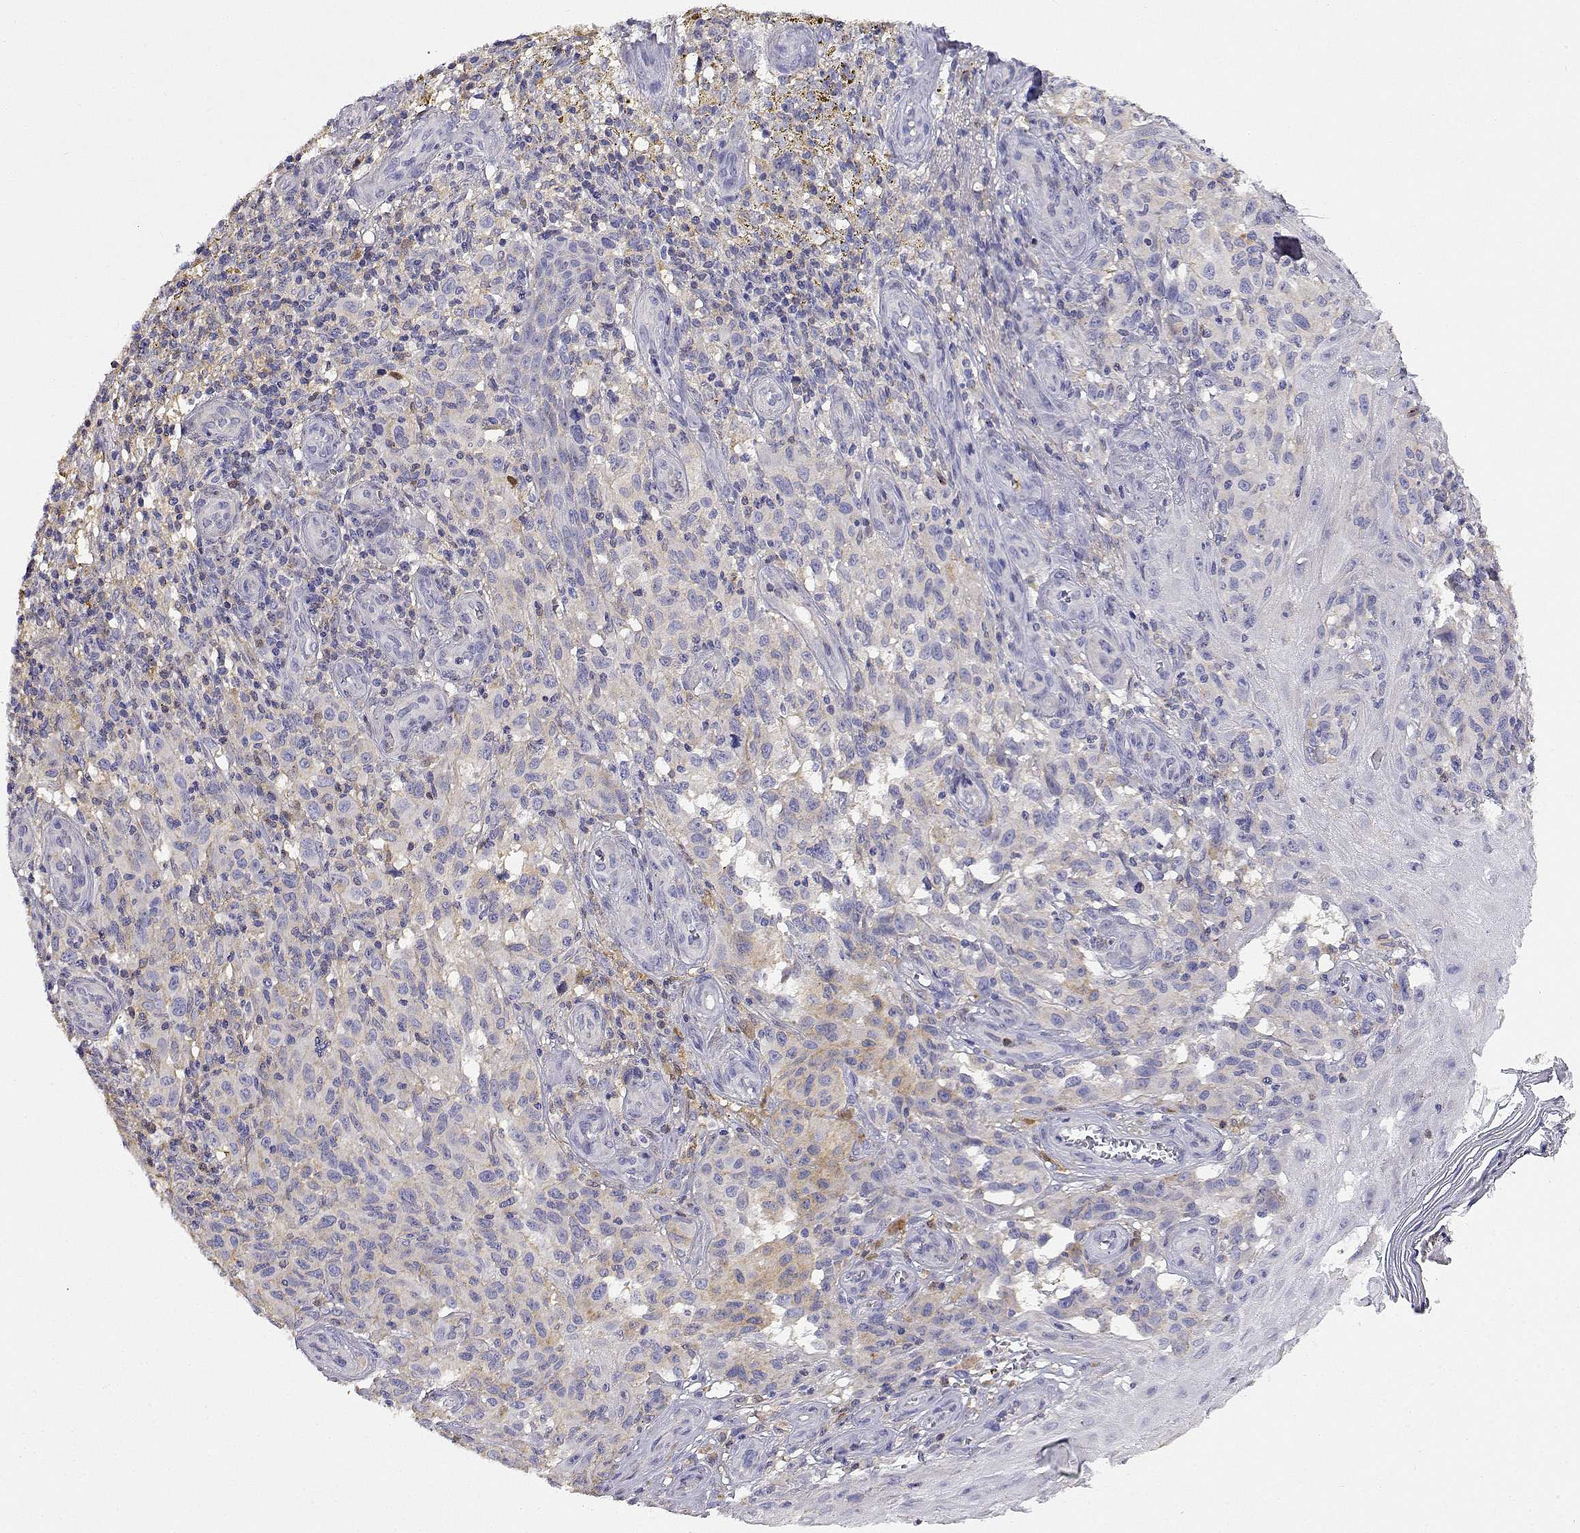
{"staining": {"intensity": "weak", "quantity": "<25%", "location": "cytoplasmic/membranous"}, "tissue": "melanoma", "cell_type": "Tumor cells", "image_type": "cancer", "snomed": [{"axis": "morphology", "description": "Malignant melanoma, NOS"}, {"axis": "topography", "description": "Skin"}], "caption": "There is no significant expression in tumor cells of melanoma.", "gene": "ADA", "patient": {"sex": "female", "age": 53}}